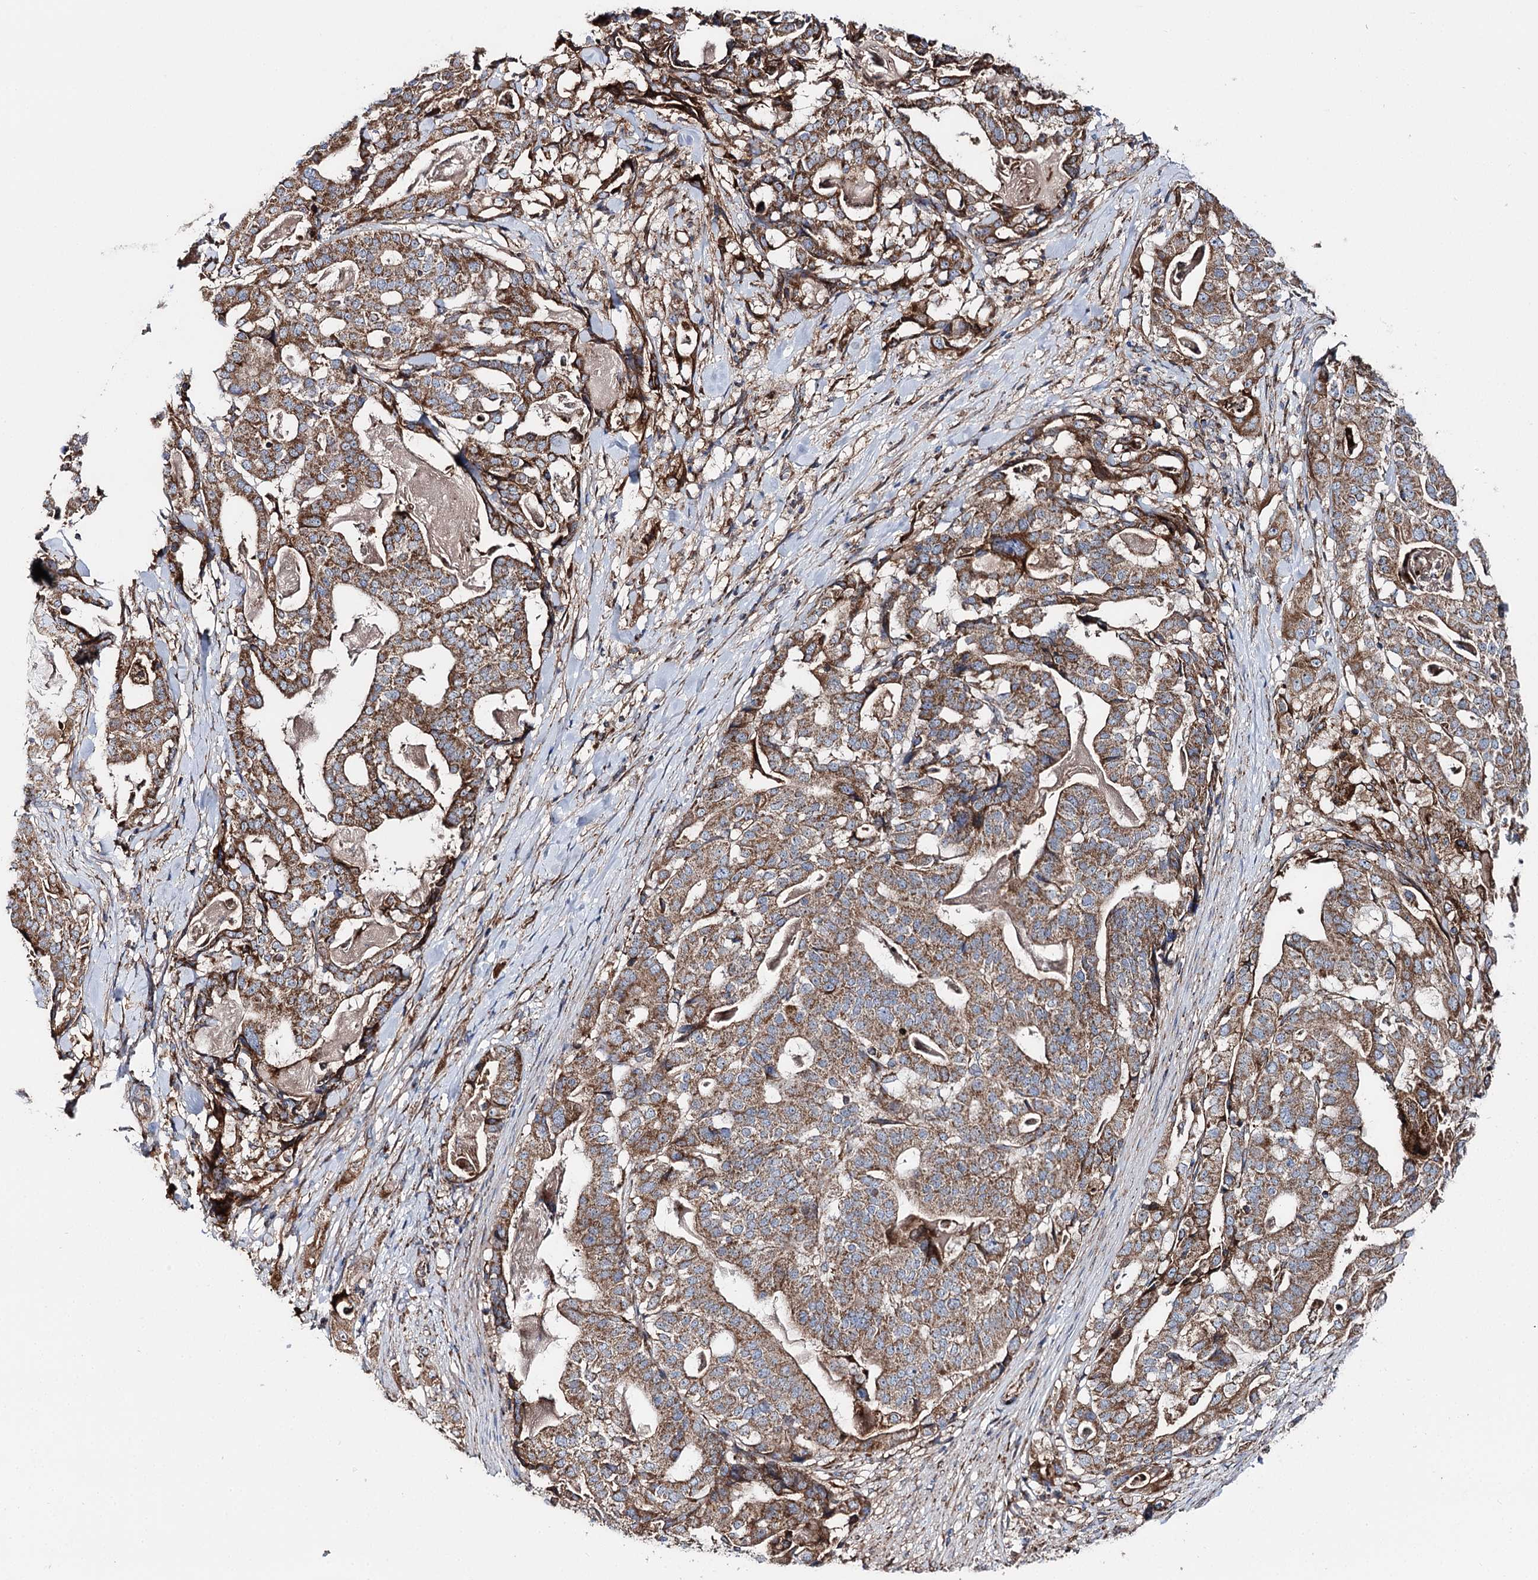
{"staining": {"intensity": "moderate", "quantity": ">75%", "location": "cytoplasmic/membranous"}, "tissue": "stomach cancer", "cell_type": "Tumor cells", "image_type": "cancer", "snomed": [{"axis": "morphology", "description": "Adenocarcinoma, NOS"}, {"axis": "topography", "description": "Stomach"}], "caption": "Immunohistochemical staining of stomach cancer reveals medium levels of moderate cytoplasmic/membranous expression in about >75% of tumor cells.", "gene": "MSANTD2", "patient": {"sex": "male", "age": 48}}